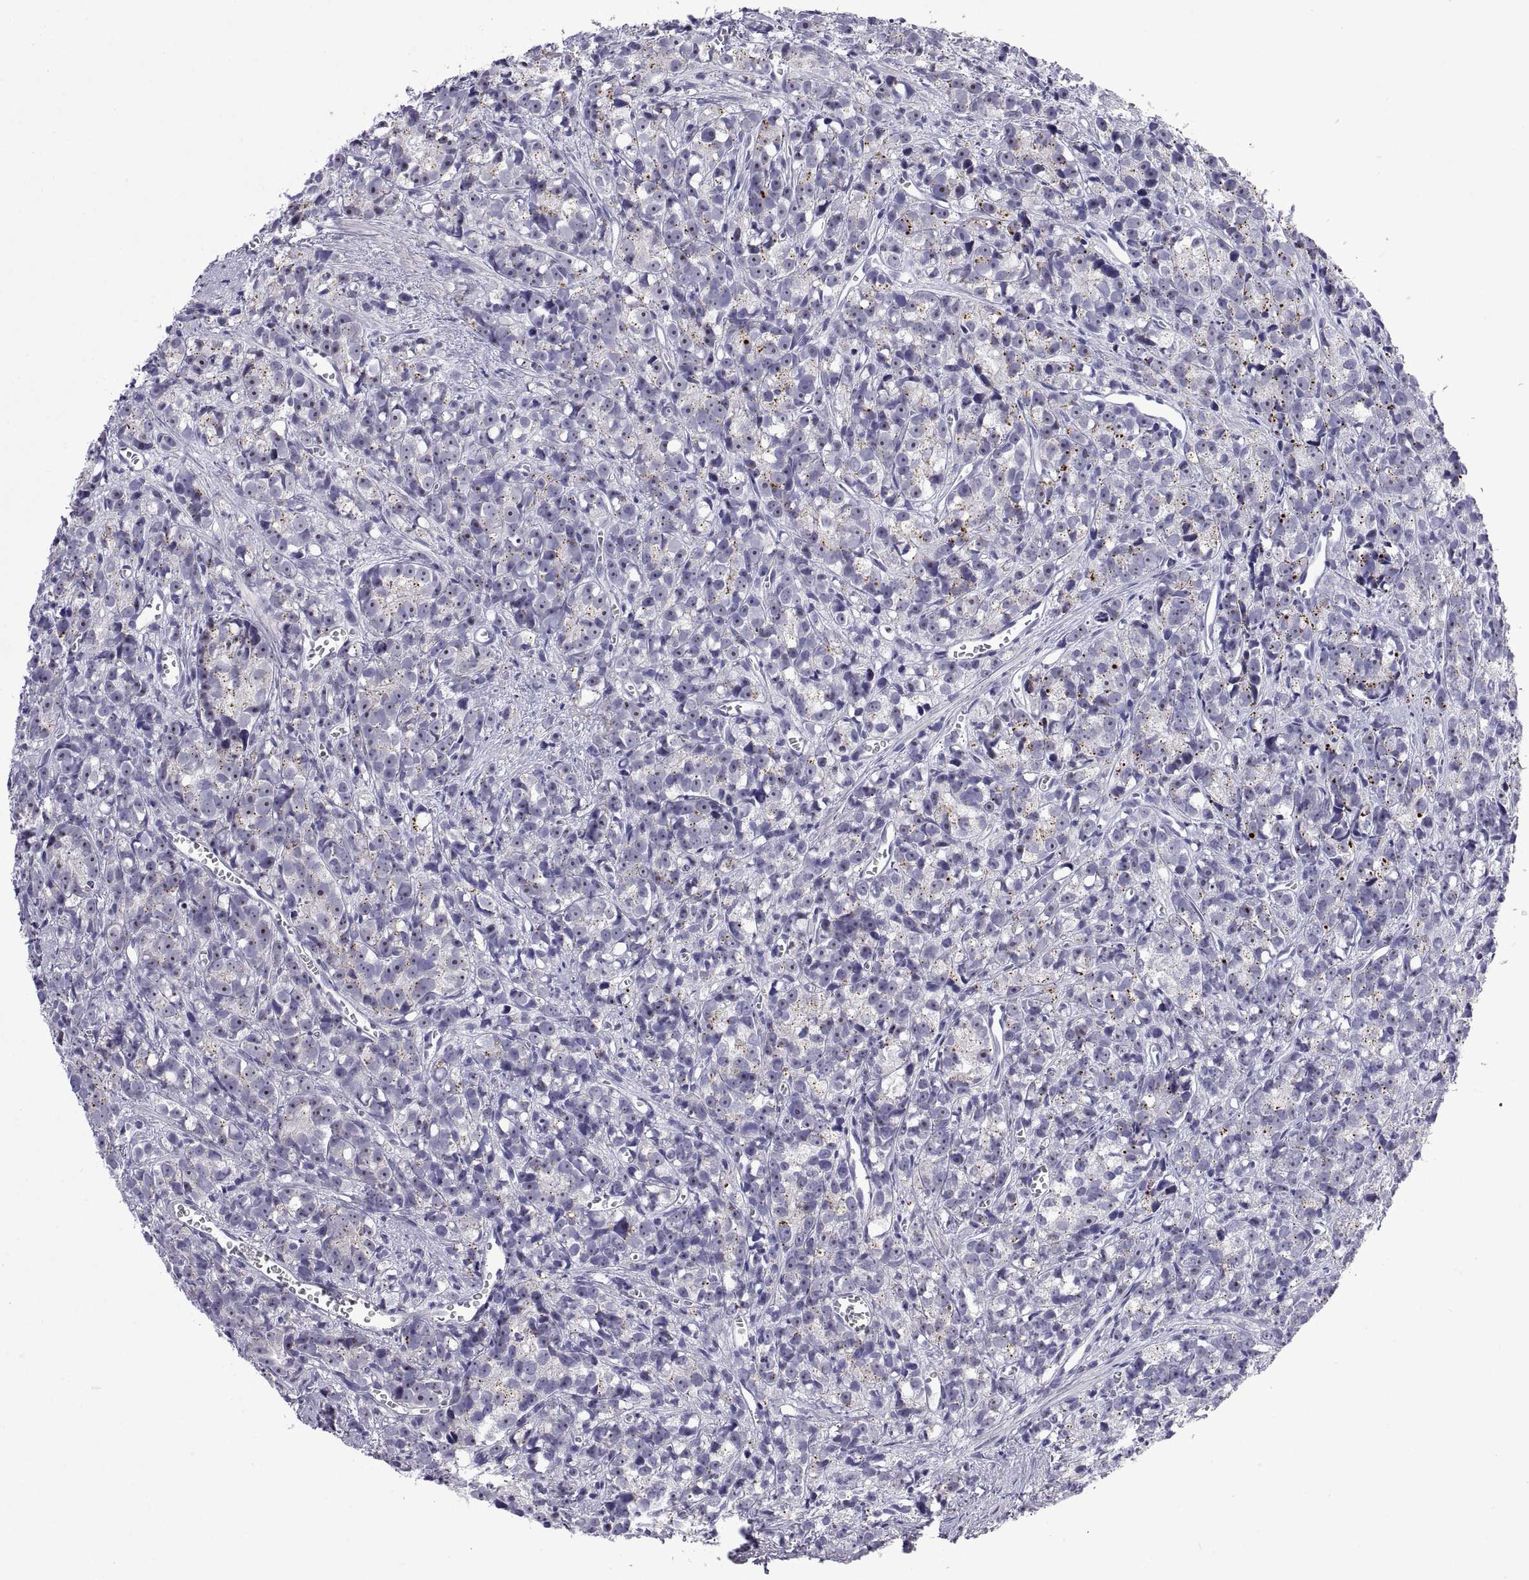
{"staining": {"intensity": "negative", "quantity": "none", "location": "none"}, "tissue": "prostate cancer", "cell_type": "Tumor cells", "image_type": "cancer", "snomed": [{"axis": "morphology", "description": "Adenocarcinoma, High grade"}, {"axis": "topography", "description": "Prostate"}], "caption": "Tumor cells show no significant expression in prostate cancer.", "gene": "VSX2", "patient": {"sex": "male", "age": 77}}